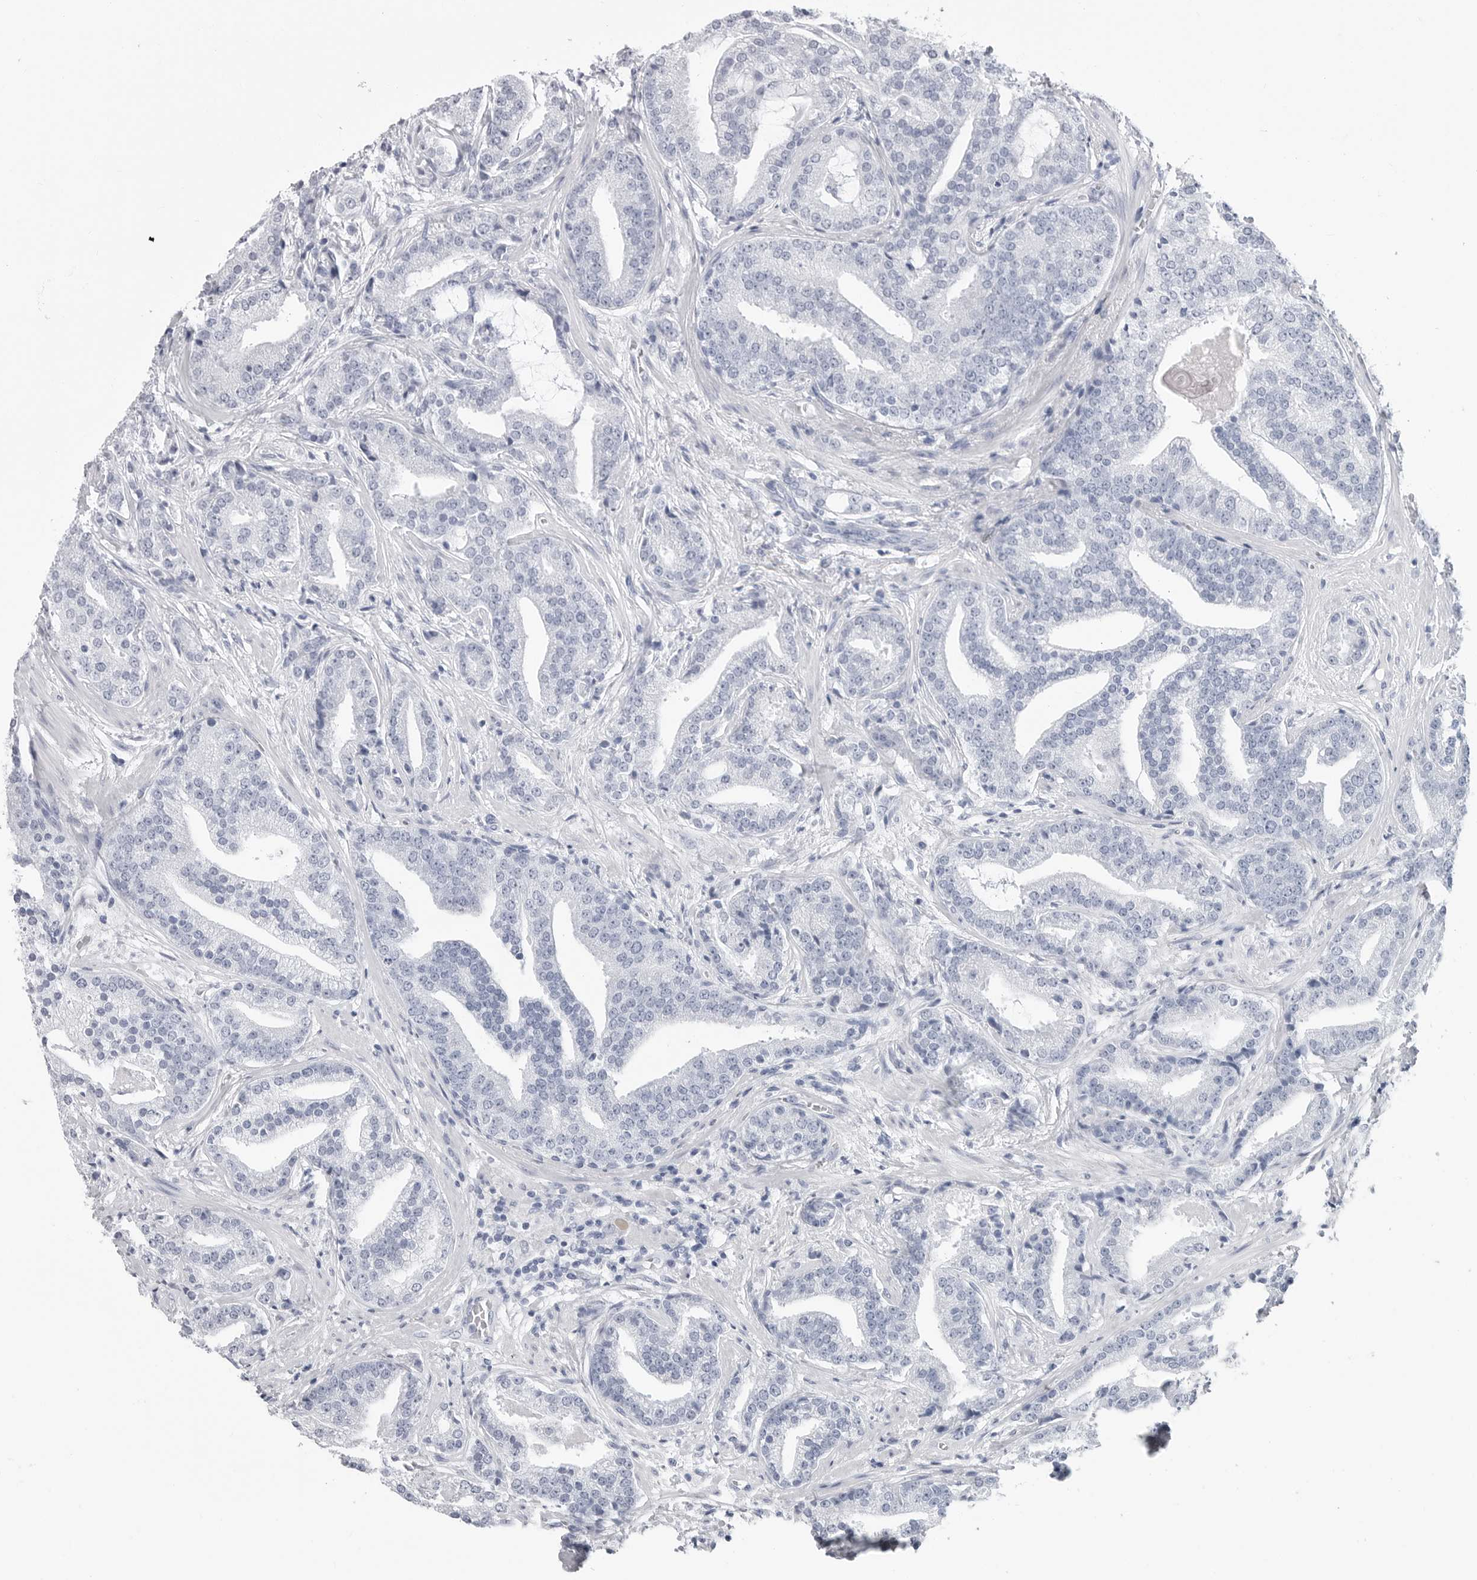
{"staining": {"intensity": "negative", "quantity": "none", "location": "none"}, "tissue": "prostate cancer", "cell_type": "Tumor cells", "image_type": "cancer", "snomed": [{"axis": "morphology", "description": "Adenocarcinoma, Low grade"}, {"axis": "topography", "description": "Prostate"}], "caption": "Tumor cells show no significant expression in adenocarcinoma (low-grade) (prostate). Nuclei are stained in blue.", "gene": "CSH1", "patient": {"sex": "male", "age": 67}}